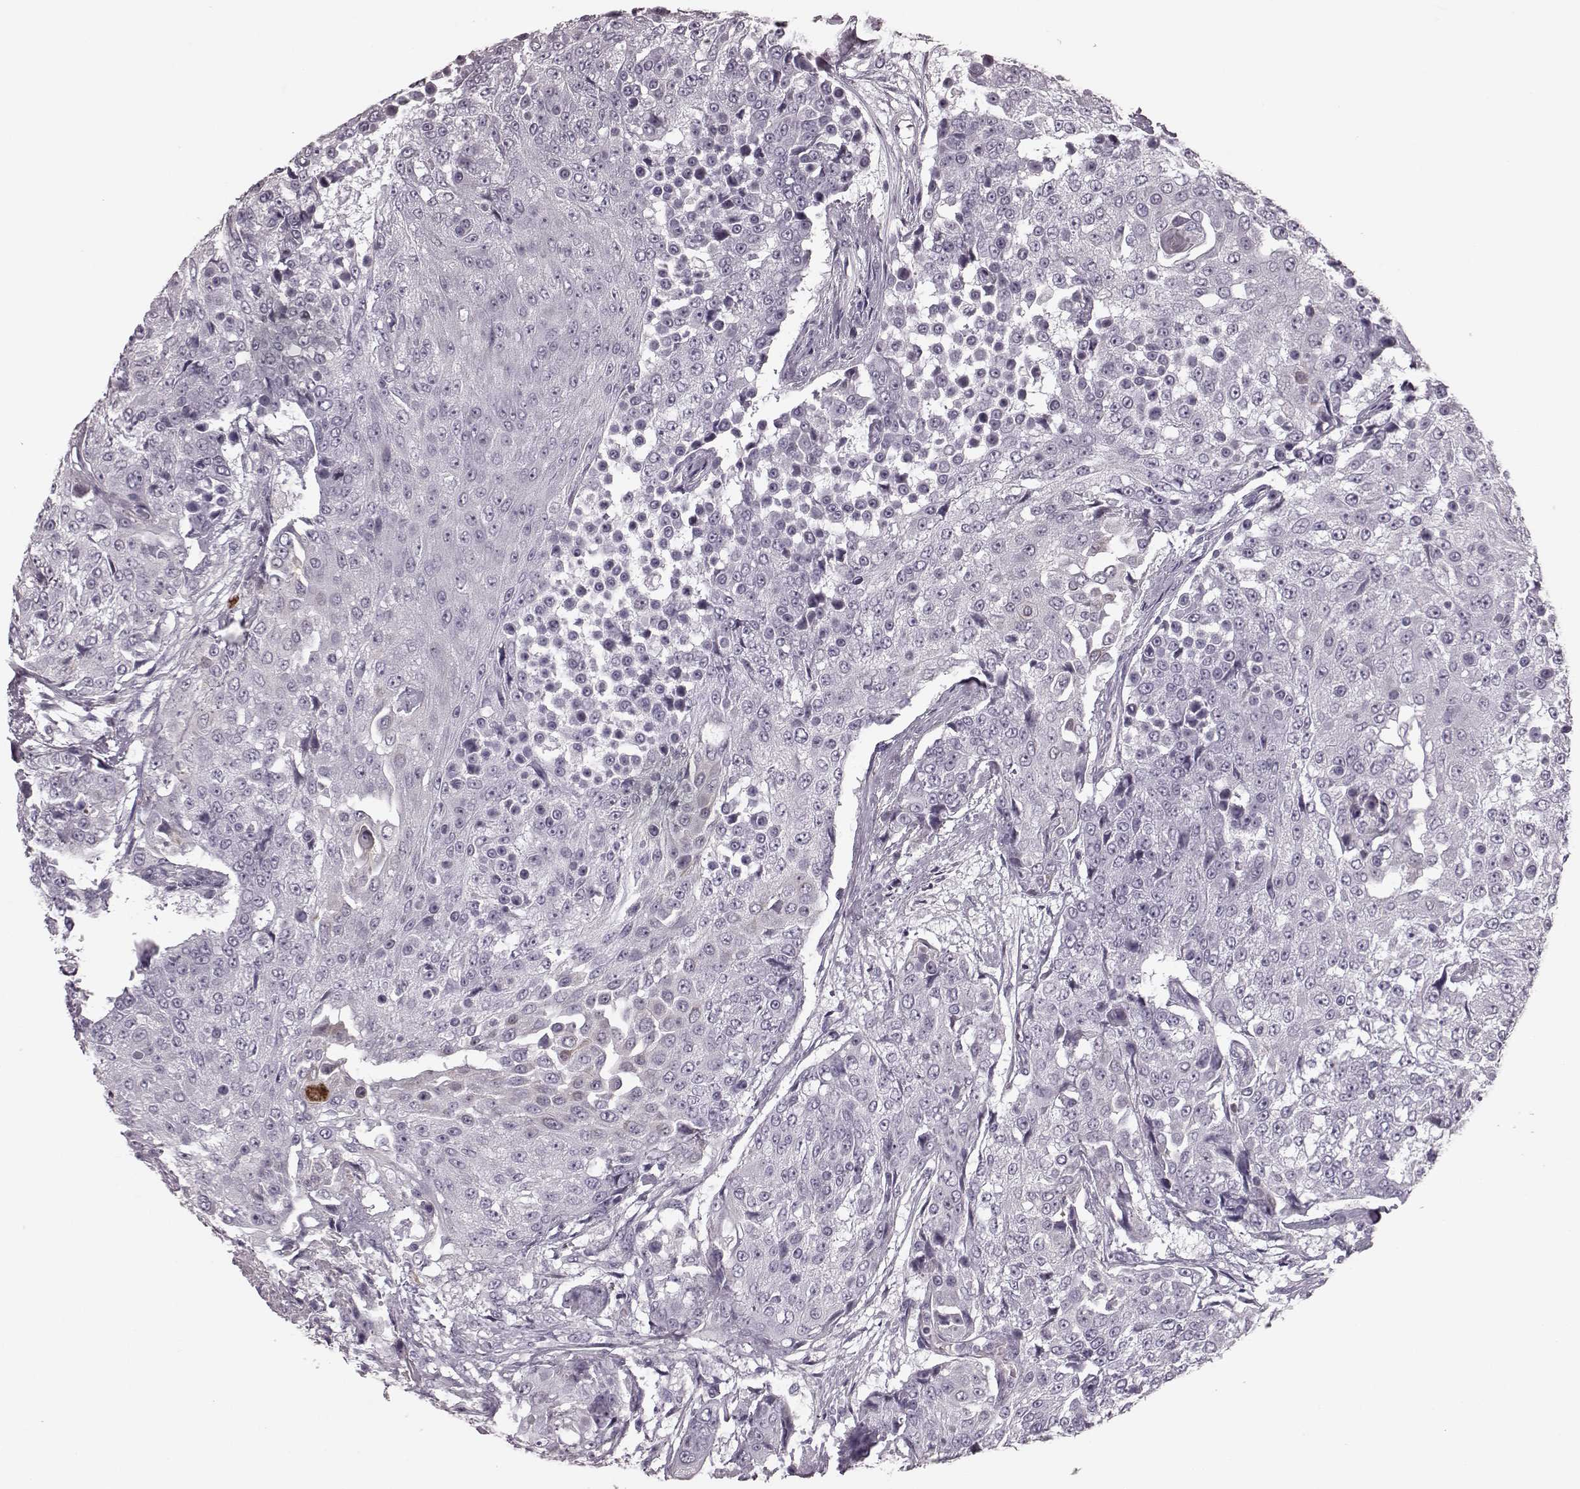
{"staining": {"intensity": "negative", "quantity": "none", "location": "none"}, "tissue": "urothelial cancer", "cell_type": "Tumor cells", "image_type": "cancer", "snomed": [{"axis": "morphology", "description": "Urothelial carcinoma, High grade"}, {"axis": "topography", "description": "Urinary bladder"}], "caption": "IHC micrograph of neoplastic tissue: human urothelial carcinoma (high-grade) stained with DAB shows no significant protein expression in tumor cells.", "gene": "TRPM1", "patient": {"sex": "female", "age": 63}}